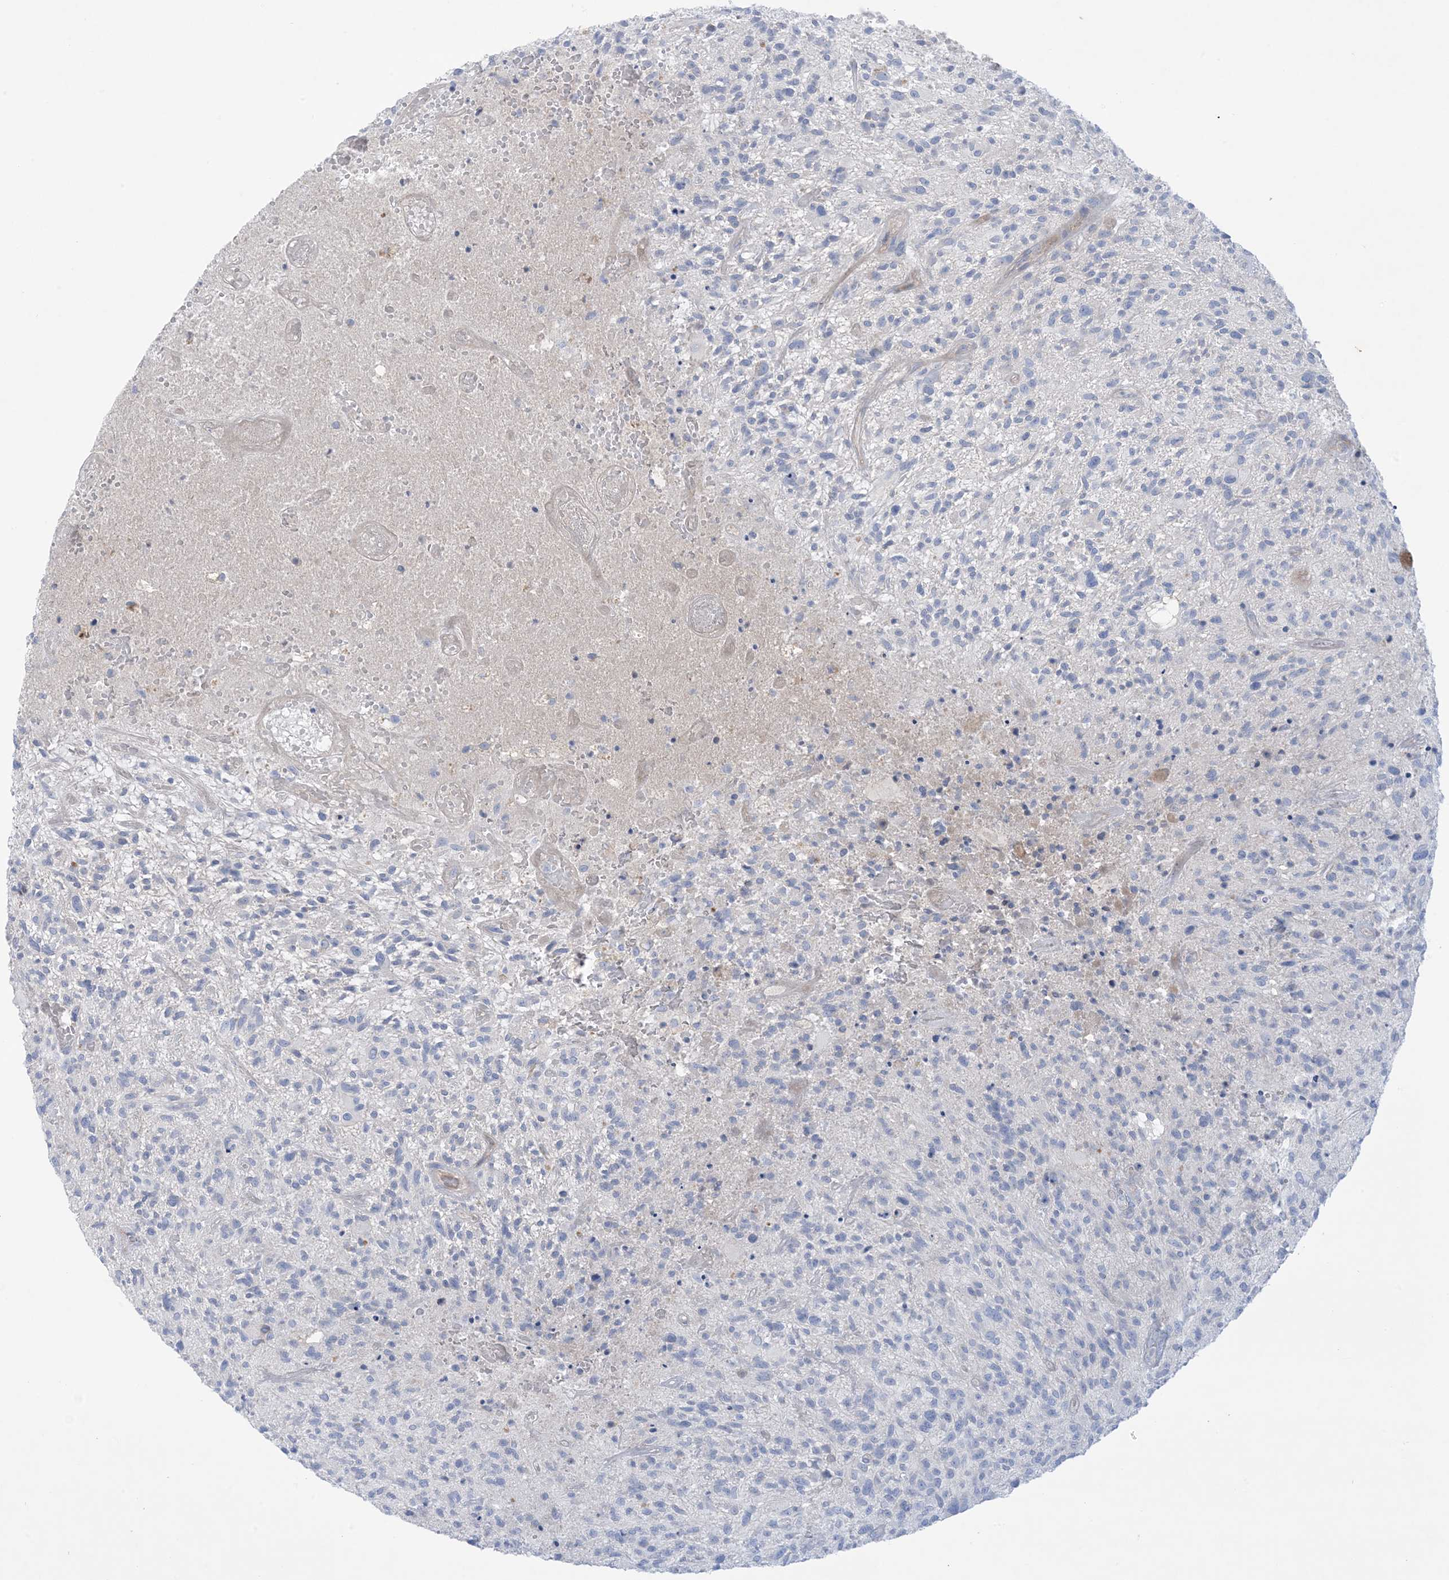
{"staining": {"intensity": "negative", "quantity": "none", "location": "none"}, "tissue": "glioma", "cell_type": "Tumor cells", "image_type": "cancer", "snomed": [{"axis": "morphology", "description": "Glioma, malignant, High grade"}, {"axis": "topography", "description": "Brain"}], "caption": "The IHC image has no significant staining in tumor cells of glioma tissue.", "gene": "ATP11C", "patient": {"sex": "male", "age": 47}}